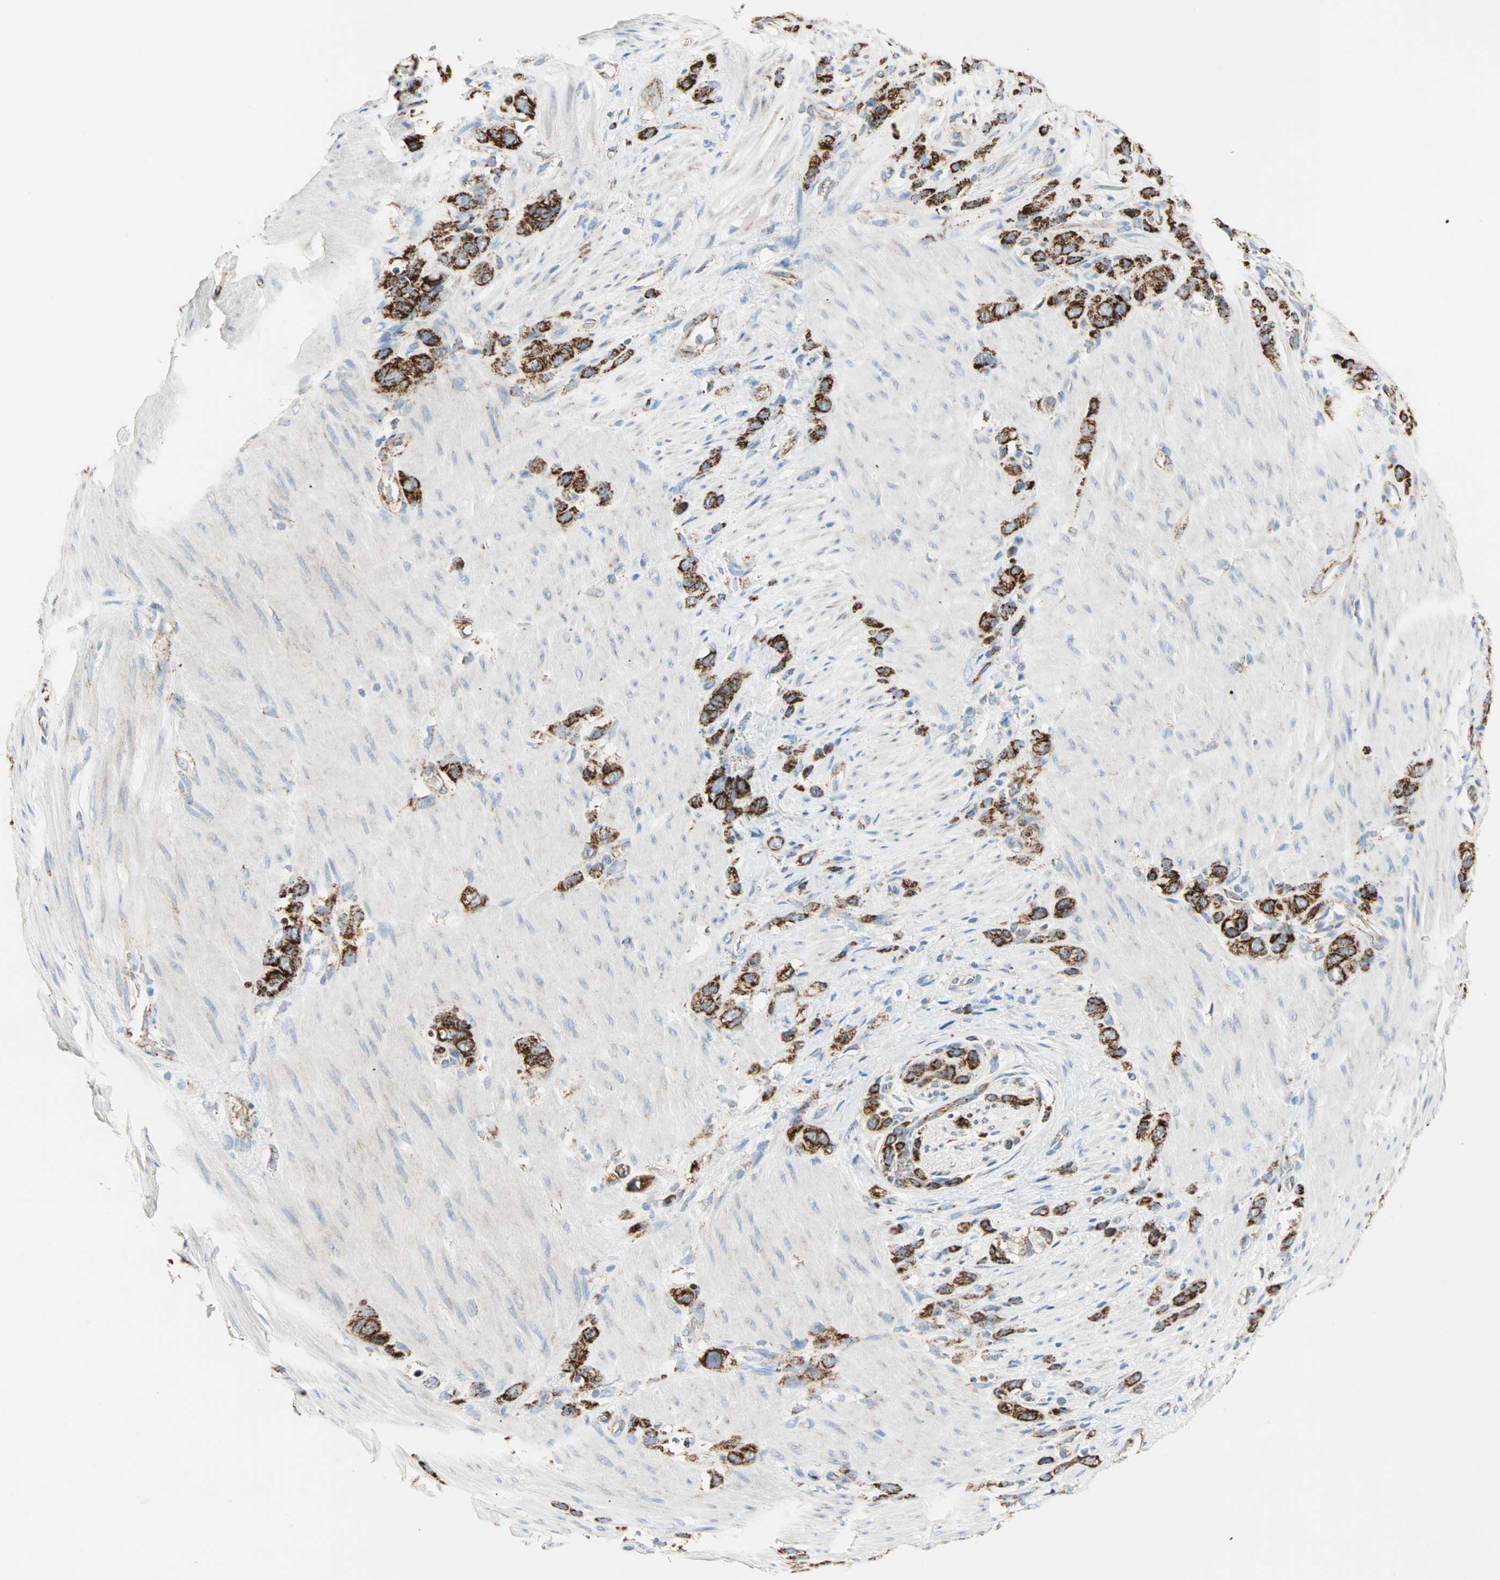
{"staining": {"intensity": "strong", "quantity": ">75%", "location": "cytoplasmic/membranous"}, "tissue": "stomach cancer", "cell_type": "Tumor cells", "image_type": "cancer", "snomed": [{"axis": "morphology", "description": "Normal tissue, NOS"}, {"axis": "morphology", "description": "Adenocarcinoma, NOS"}, {"axis": "morphology", "description": "Adenocarcinoma, High grade"}, {"axis": "topography", "description": "Stomach, upper"}, {"axis": "topography", "description": "Stomach"}], "caption": "A brown stain shows strong cytoplasmic/membranous staining of a protein in stomach adenocarcinoma (high-grade) tumor cells. Using DAB (3,3'-diaminobenzidine) (brown) and hematoxylin (blue) stains, captured at high magnification using brightfield microscopy.", "gene": "TST", "patient": {"sex": "female", "age": 65}}